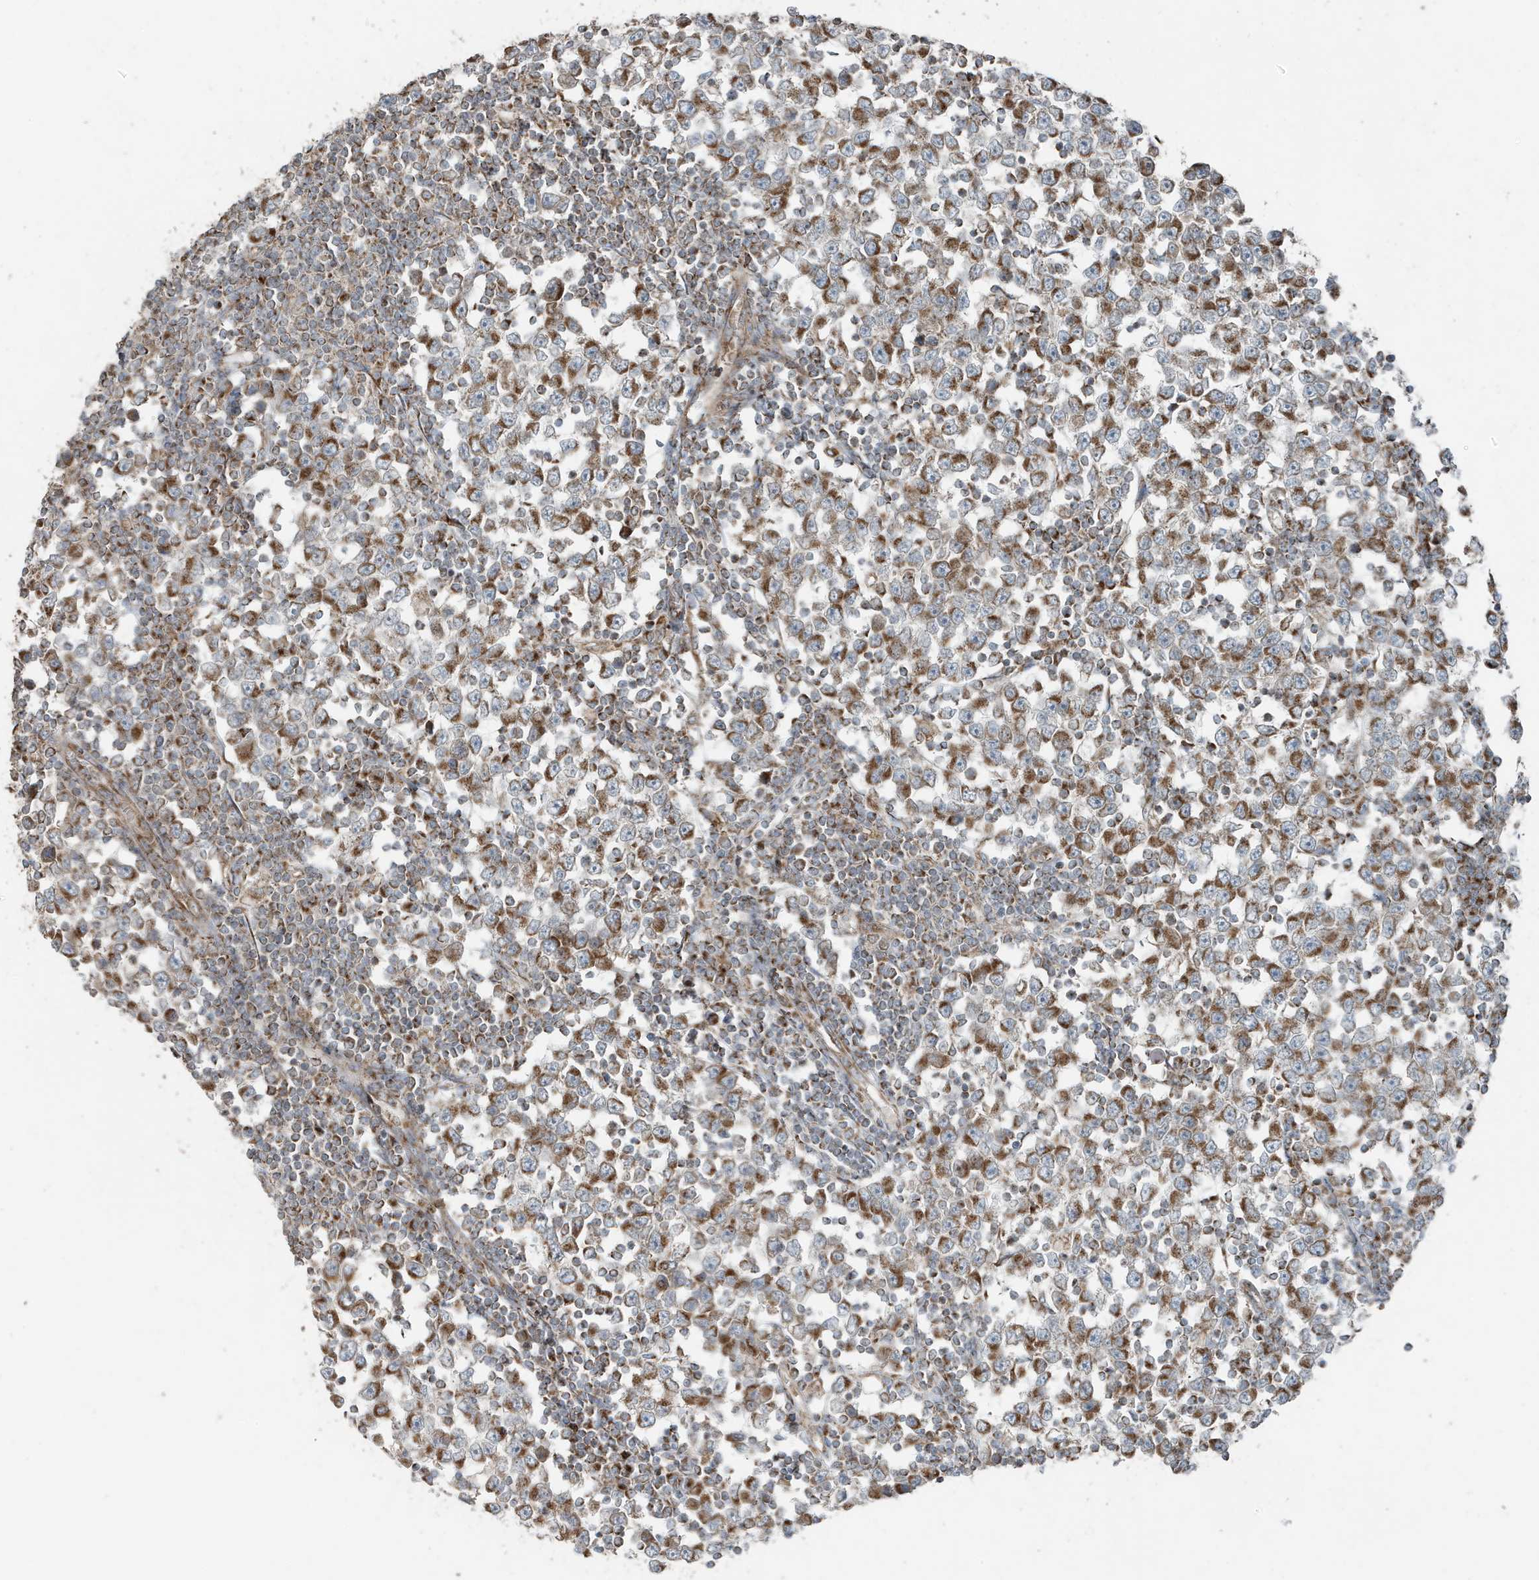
{"staining": {"intensity": "moderate", "quantity": ">75%", "location": "cytoplasmic/membranous"}, "tissue": "testis cancer", "cell_type": "Tumor cells", "image_type": "cancer", "snomed": [{"axis": "morphology", "description": "Seminoma, NOS"}, {"axis": "topography", "description": "Testis"}], "caption": "This is an image of immunohistochemistry staining of testis cancer (seminoma), which shows moderate positivity in the cytoplasmic/membranous of tumor cells.", "gene": "GOLGA4", "patient": {"sex": "male", "age": 65}}